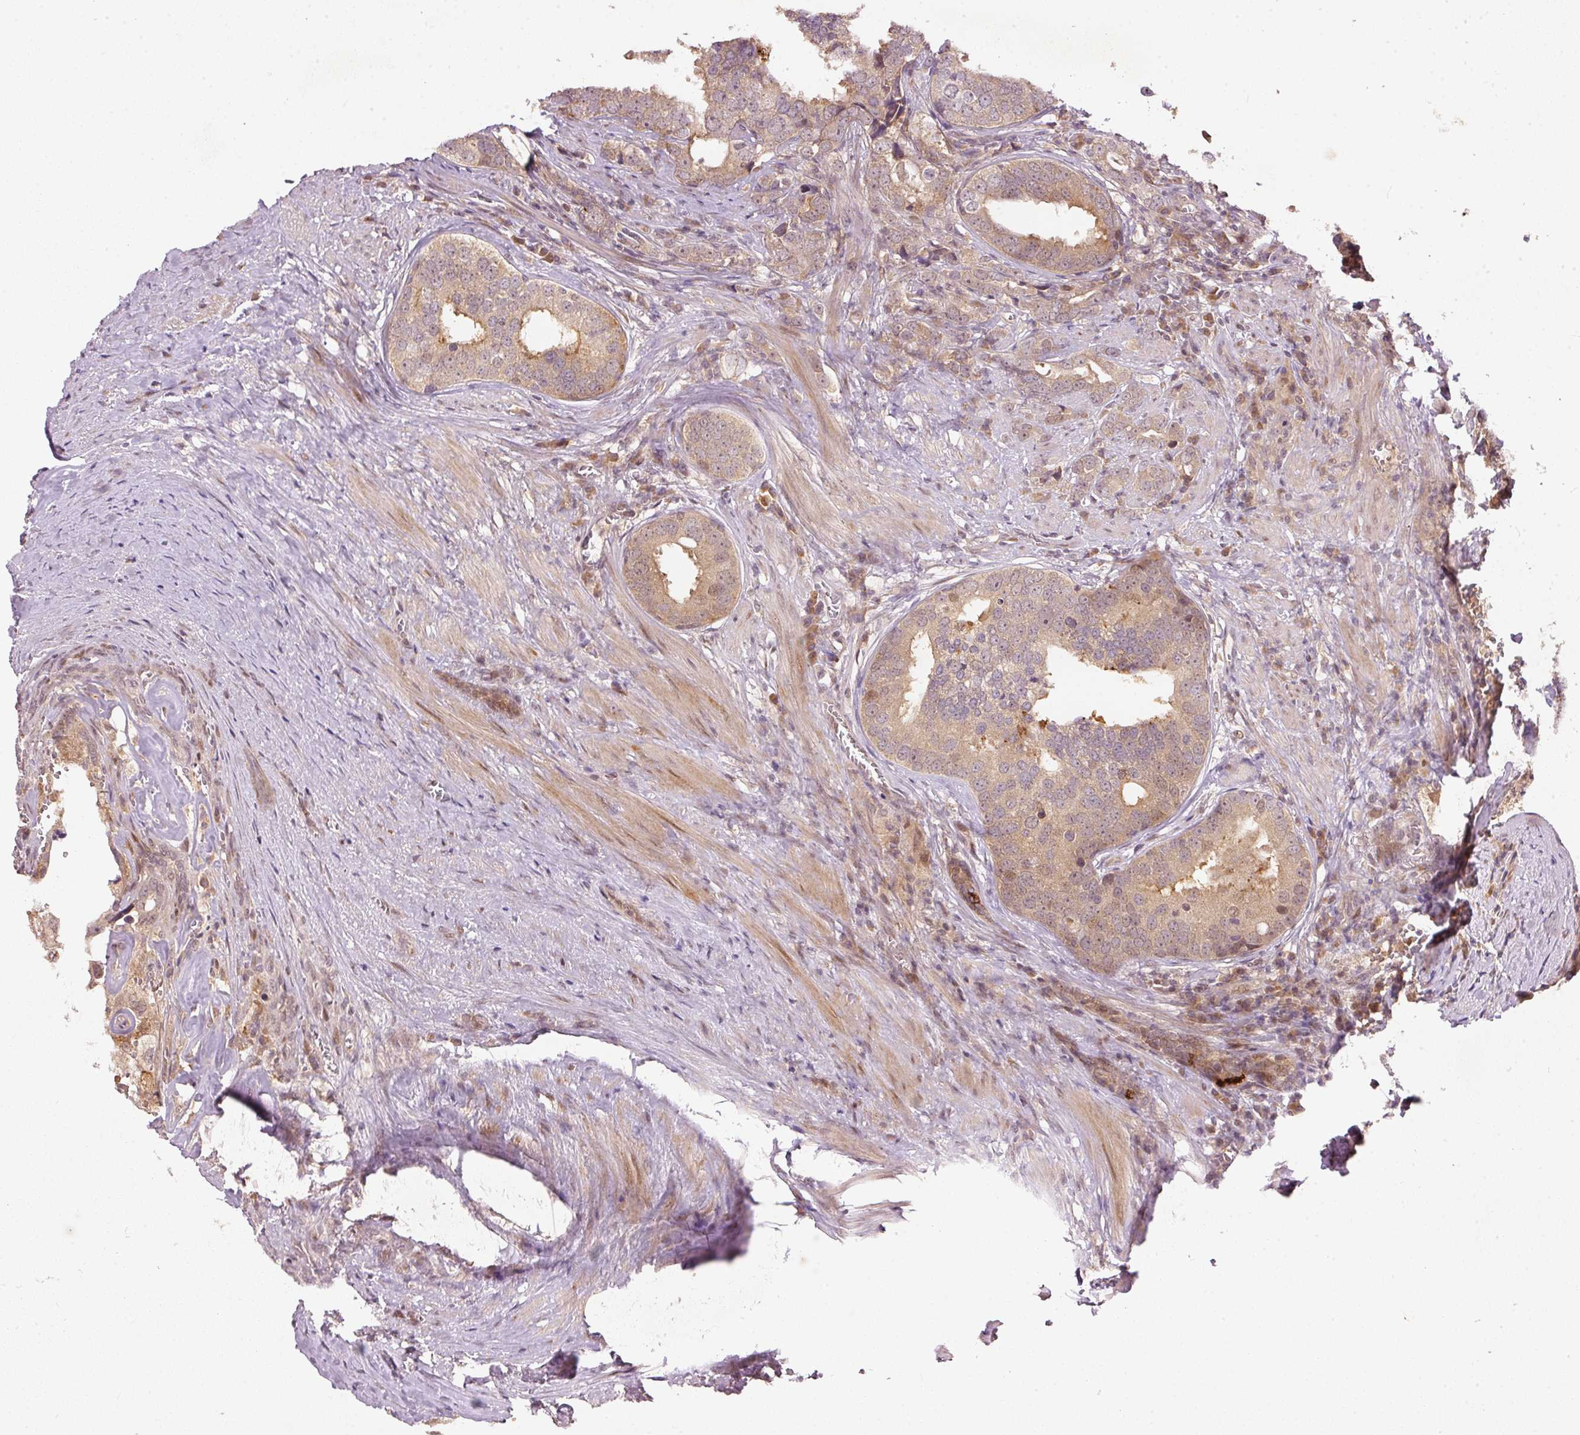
{"staining": {"intensity": "moderate", "quantity": ">75%", "location": "cytoplasmic/membranous"}, "tissue": "prostate cancer", "cell_type": "Tumor cells", "image_type": "cancer", "snomed": [{"axis": "morphology", "description": "Adenocarcinoma, High grade"}, {"axis": "topography", "description": "Prostate"}], "caption": "An image of human high-grade adenocarcinoma (prostate) stained for a protein reveals moderate cytoplasmic/membranous brown staining in tumor cells.", "gene": "PCDHB1", "patient": {"sex": "male", "age": 71}}